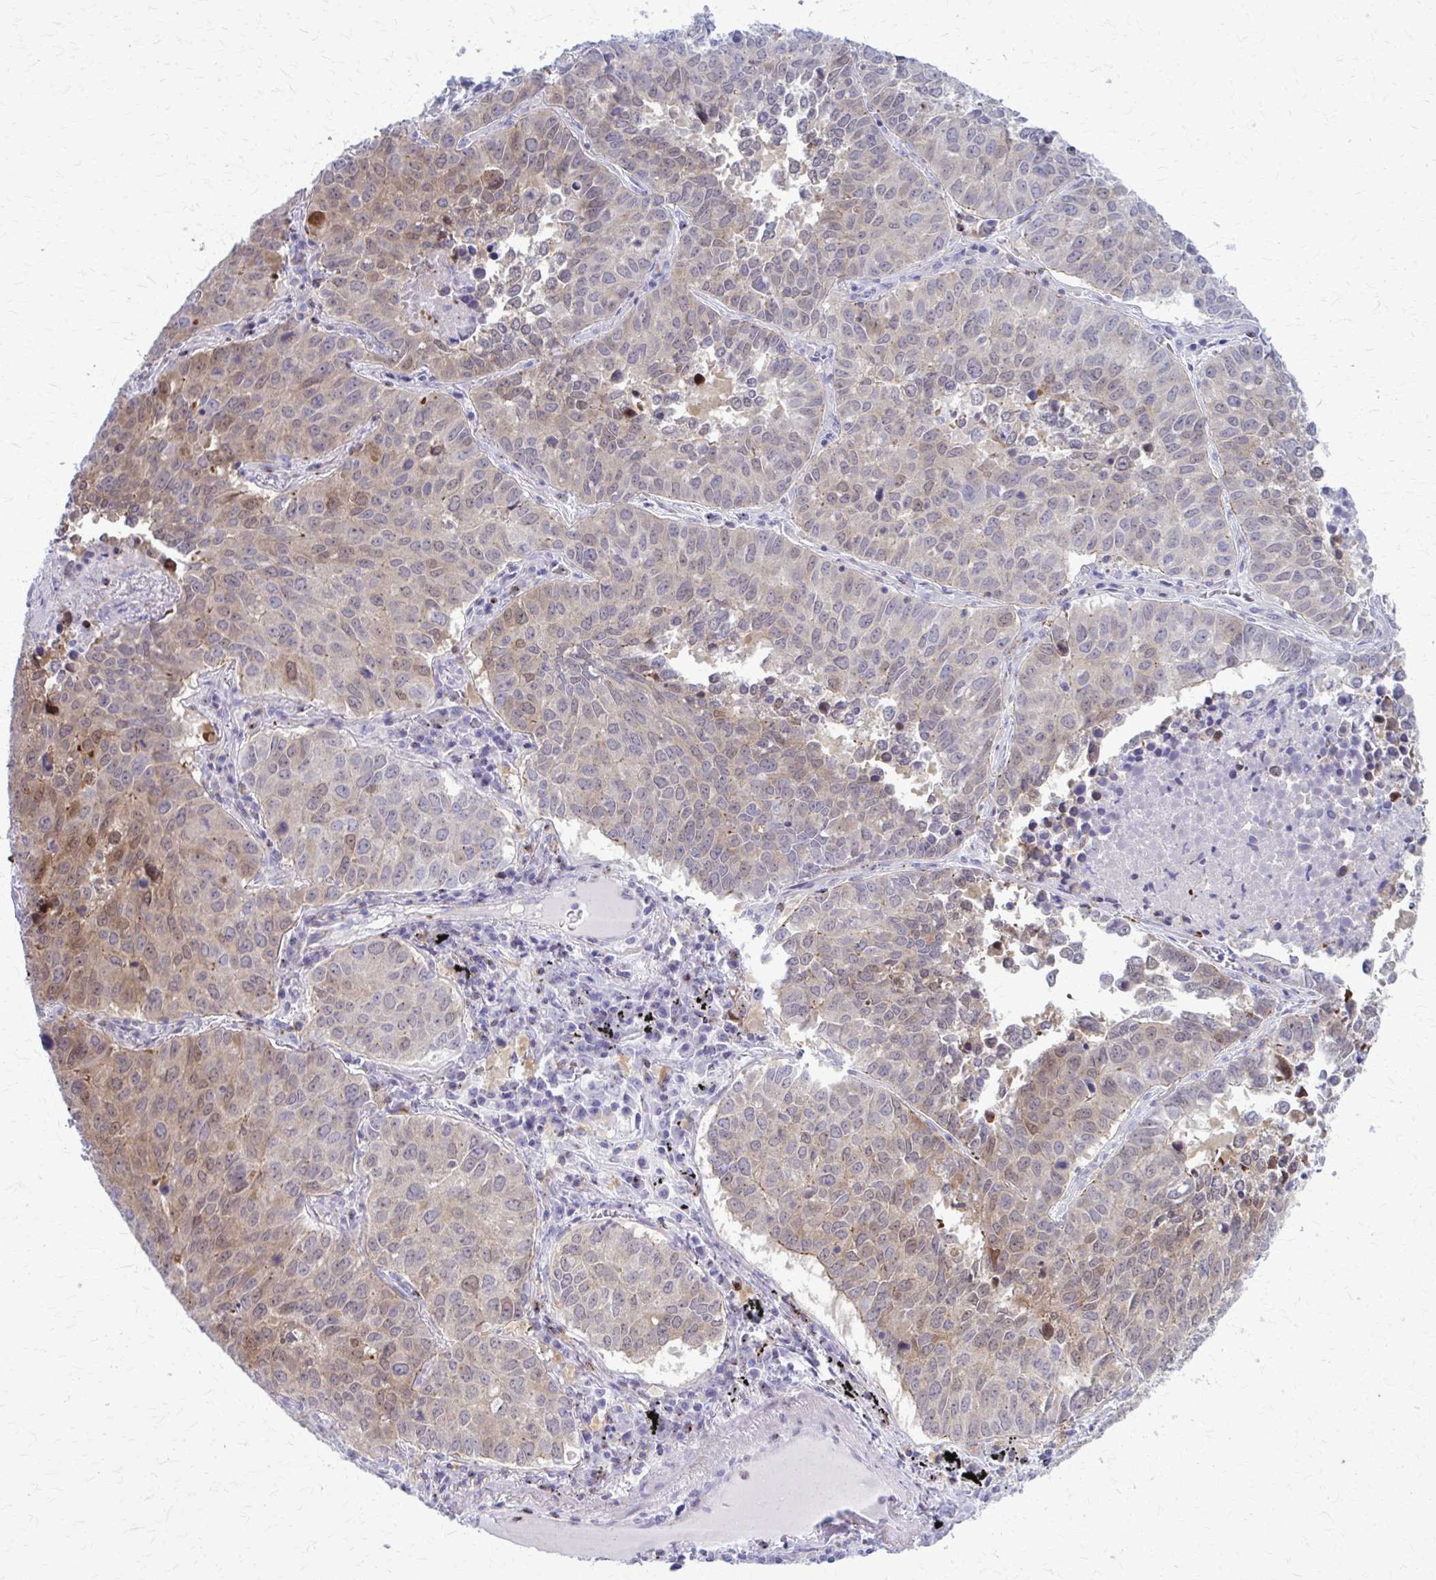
{"staining": {"intensity": "weak", "quantity": "25%-75%", "location": "cytoplasmic/membranous,nuclear"}, "tissue": "lung cancer", "cell_type": "Tumor cells", "image_type": "cancer", "snomed": [{"axis": "morphology", "description": "Adenocarcinoma, NOS"}, {"axis": "topography", "description": "Lung"}], "caption": "Immunohistochemical staining of lung cancer displays low levels of weak cytoplasmic/membranous and nuclear protein expression in about 25%-75% of tumor cells.", "gene": "PEDS1", "patient": {"sex": "female", "age": 50}}